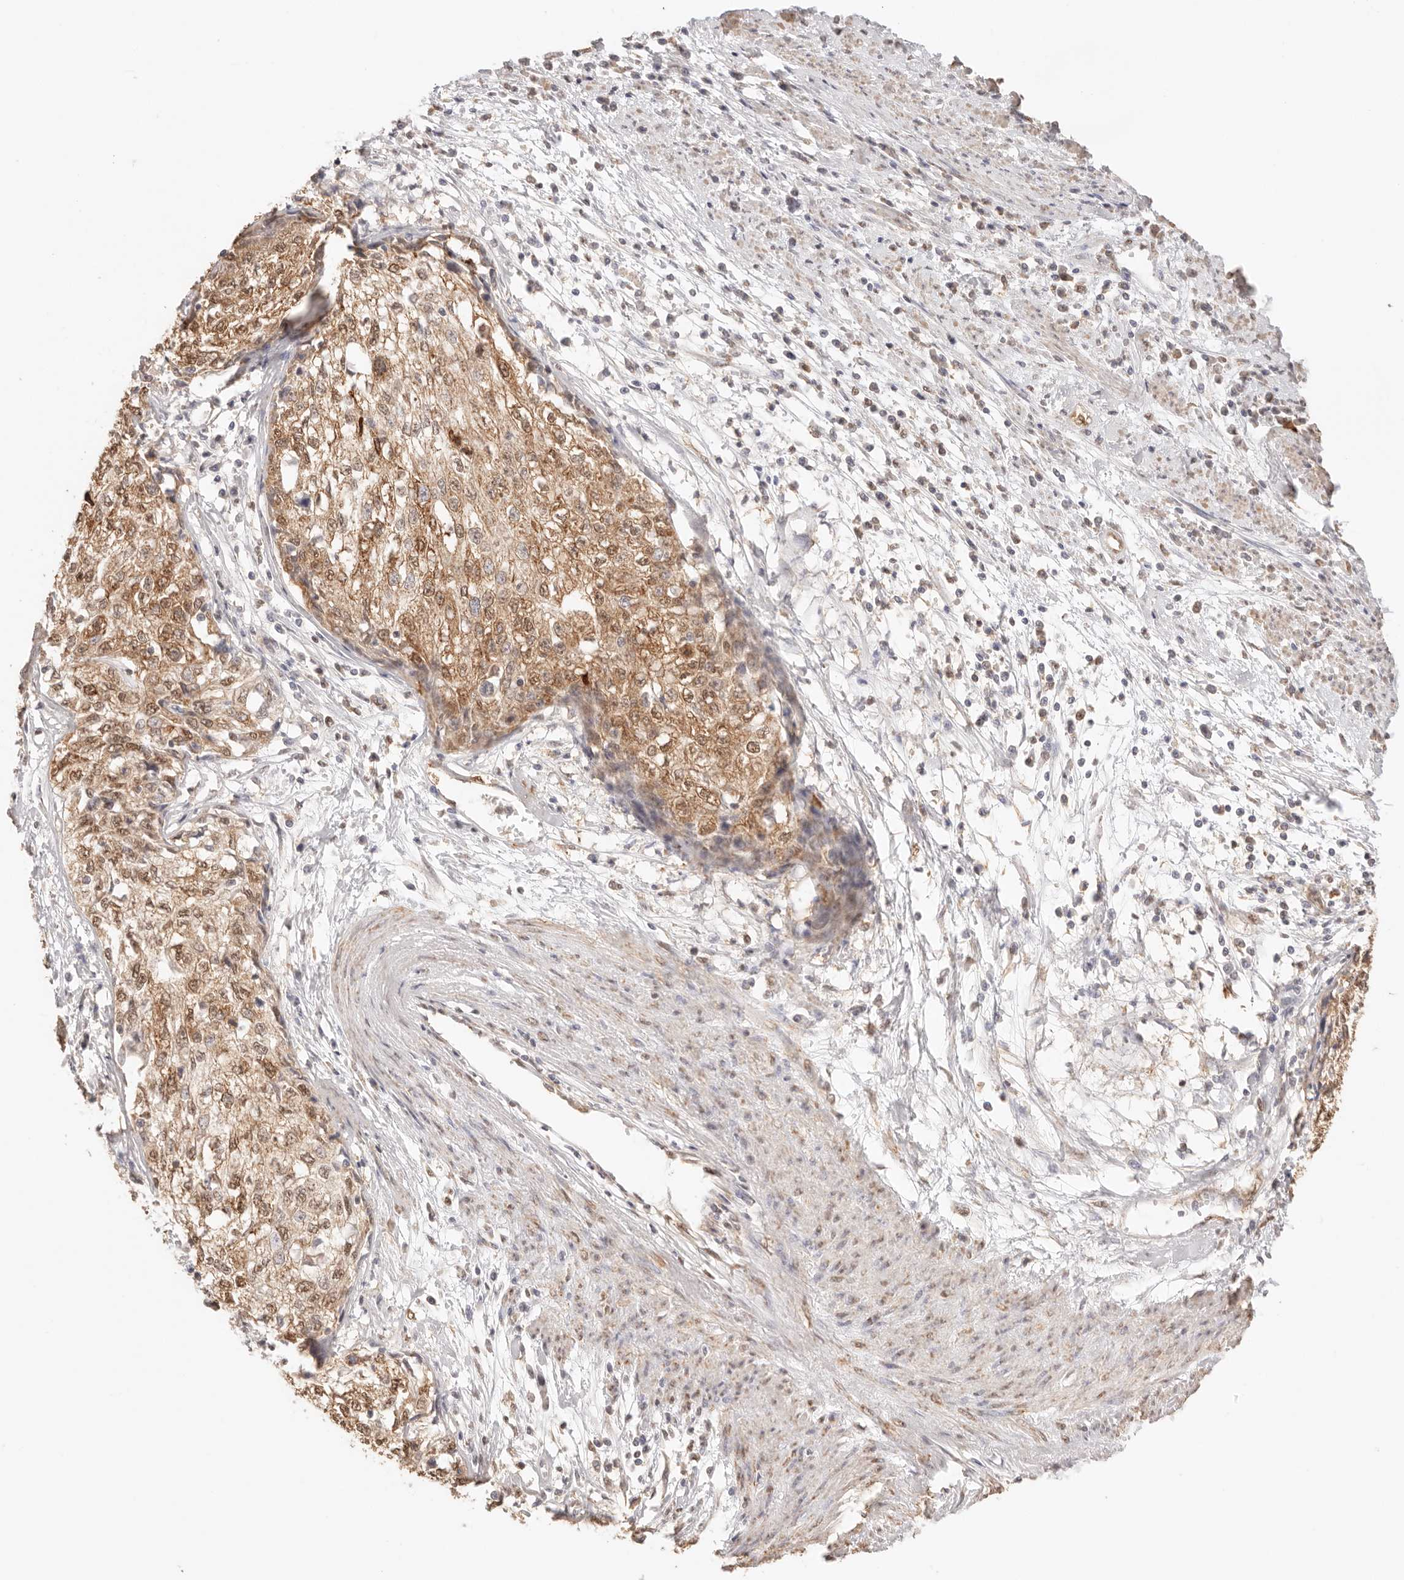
{"staining": {"intensity": "moderate", "quantity": ">75%", "location": "cytoplasmic/membranous,nuclear"}, "tissue": "cervical cancer", "cell_type": "Tumor cells", "image_type": "cancer", "snomed": [{"axis": "morphology", "description": "Squamous cell carcinoma, NOS"}, {"axis": "topography", "description": "Cervix"}], "caption": "DAB immunohistochemical staining of cervical cancer exhibits moderate cytoplasmic/membranous and nuclear protein positivity in approximately >75% of tumor cells.", "gene": "IL1R2", "patient": {"sex": "female", "age": 57}}